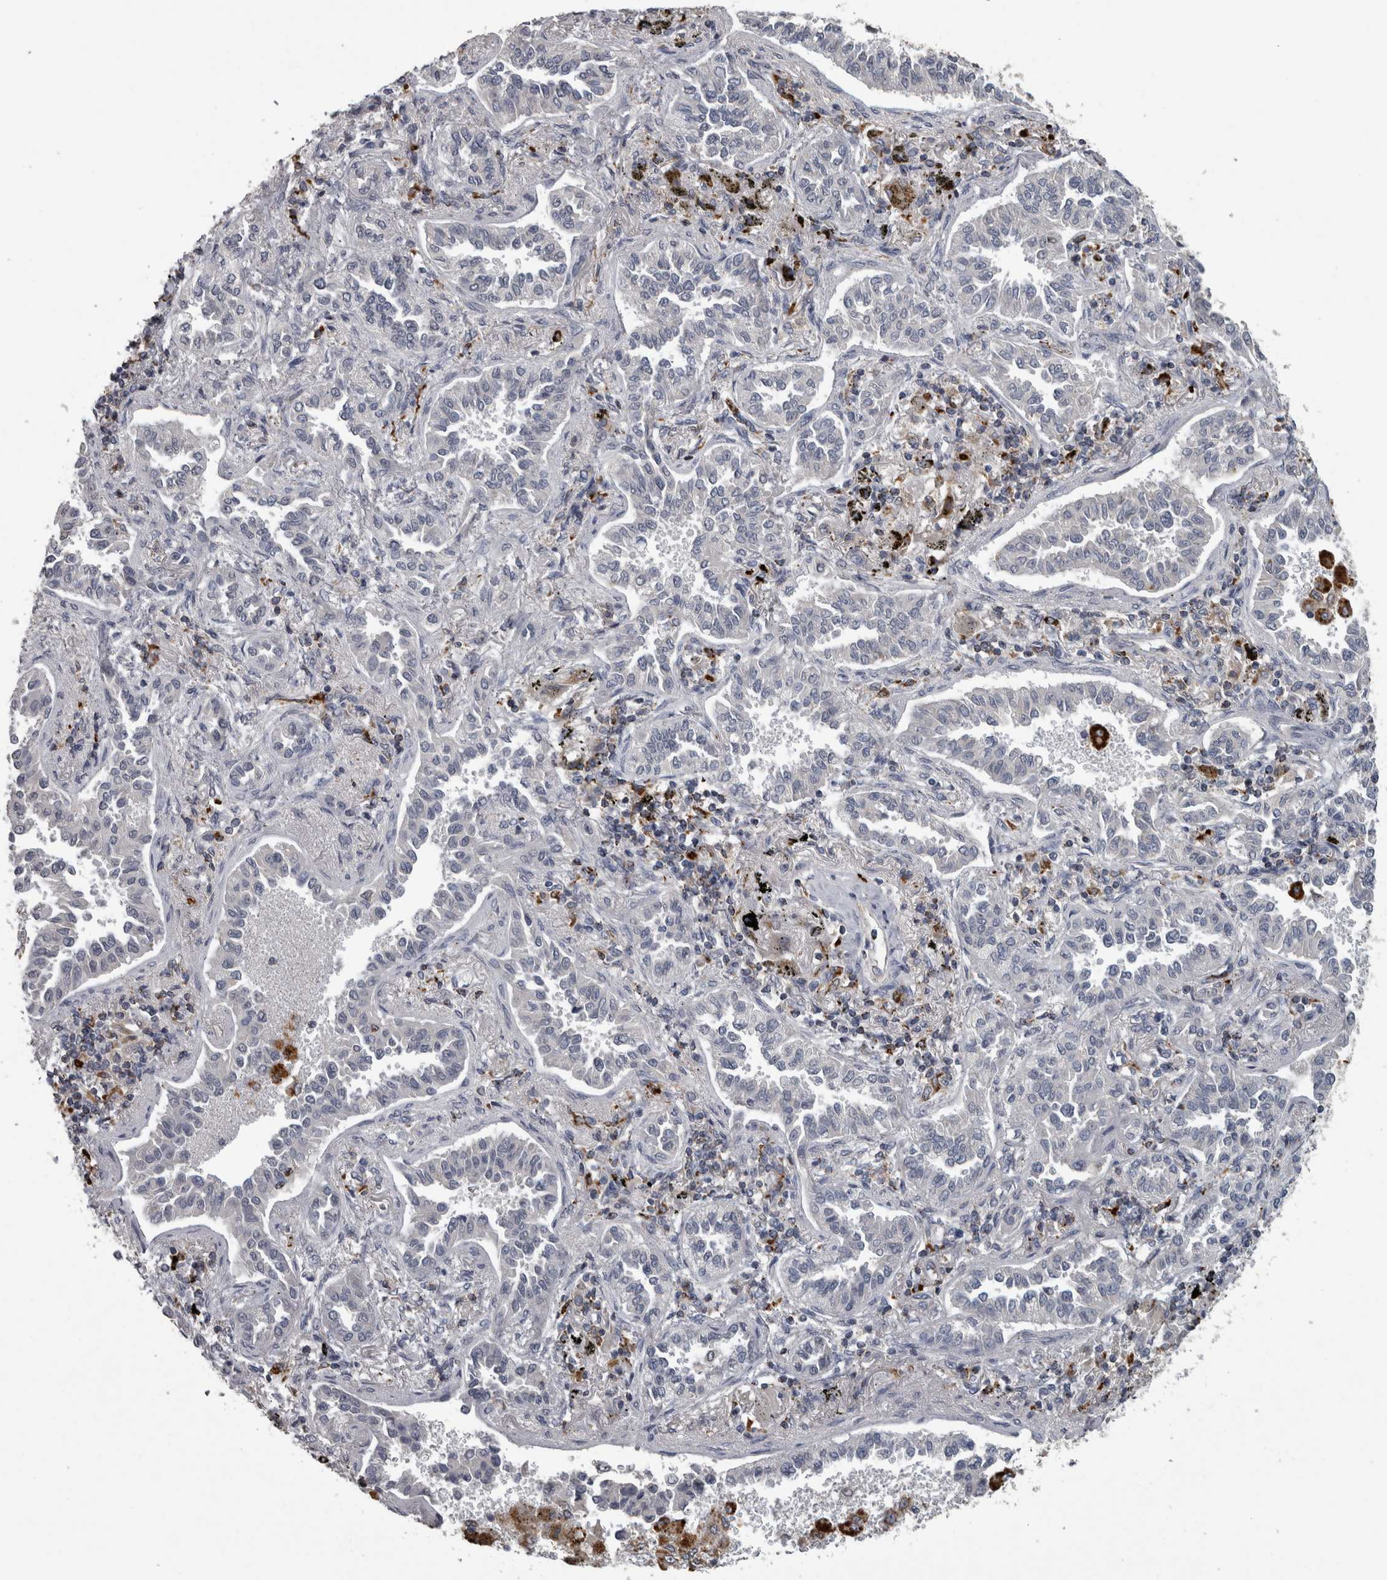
{"staining": {"intensity": "negative", "quantity": "none", "location": "none"}, "tissue": "lung cancer", "cell_type": "Tumor cells", "image_type": "cancer", "snomed": [{"axis": "morphology", "description": "Normal tissue, NOS"}, {"axis": "morphology", "description": "Adenocarcinoma, NOS"}, {"axis": "topography", "description": "Lung"}], "caption": "DAB (3,3'-diaminobenzidine) immunohistochemical staining of human lung adenocarcinoma shows no significant expression in tumor cells.", "gene": "NAAA", "patient": {"sex": "male", "age": 59}}